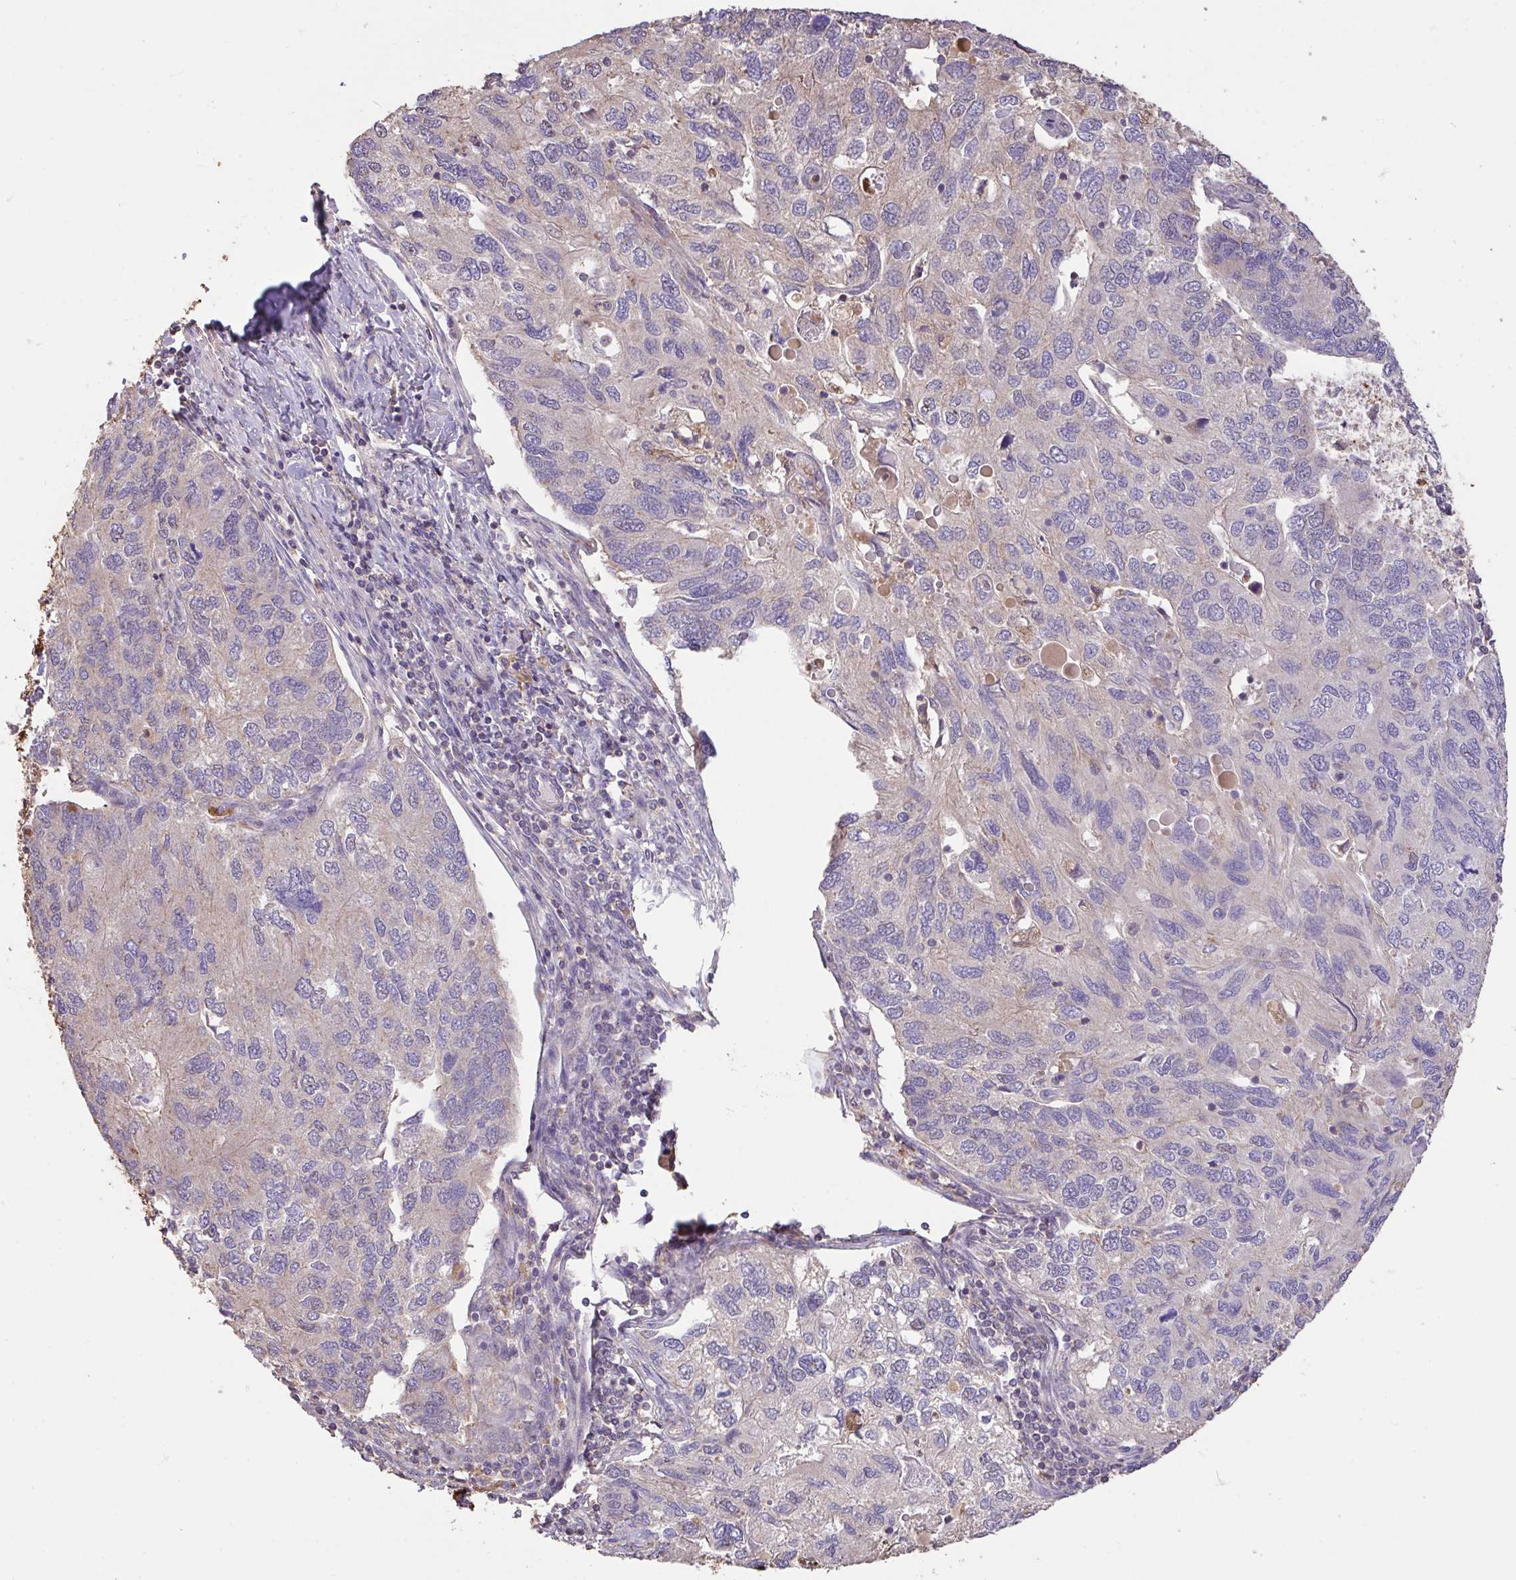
{"staining": {"intensity": "weak", "quantity": "<25%", "location": "cytoplasmic/membranous"}, "tissue": "endometrial cancer", "cell_type": "Tumor cells", "image_type": "cancer", "snomed": [{"axis": "morphology", "description": "Carcinoma, NOS"}, {"axis": "topography", "description": "Uterus"}], "caption": "Tumor cells show no significant staining in carcinoma (endometrial).", "gene": "FCER1A", "patient": {"sex": "female", "age": 76}}